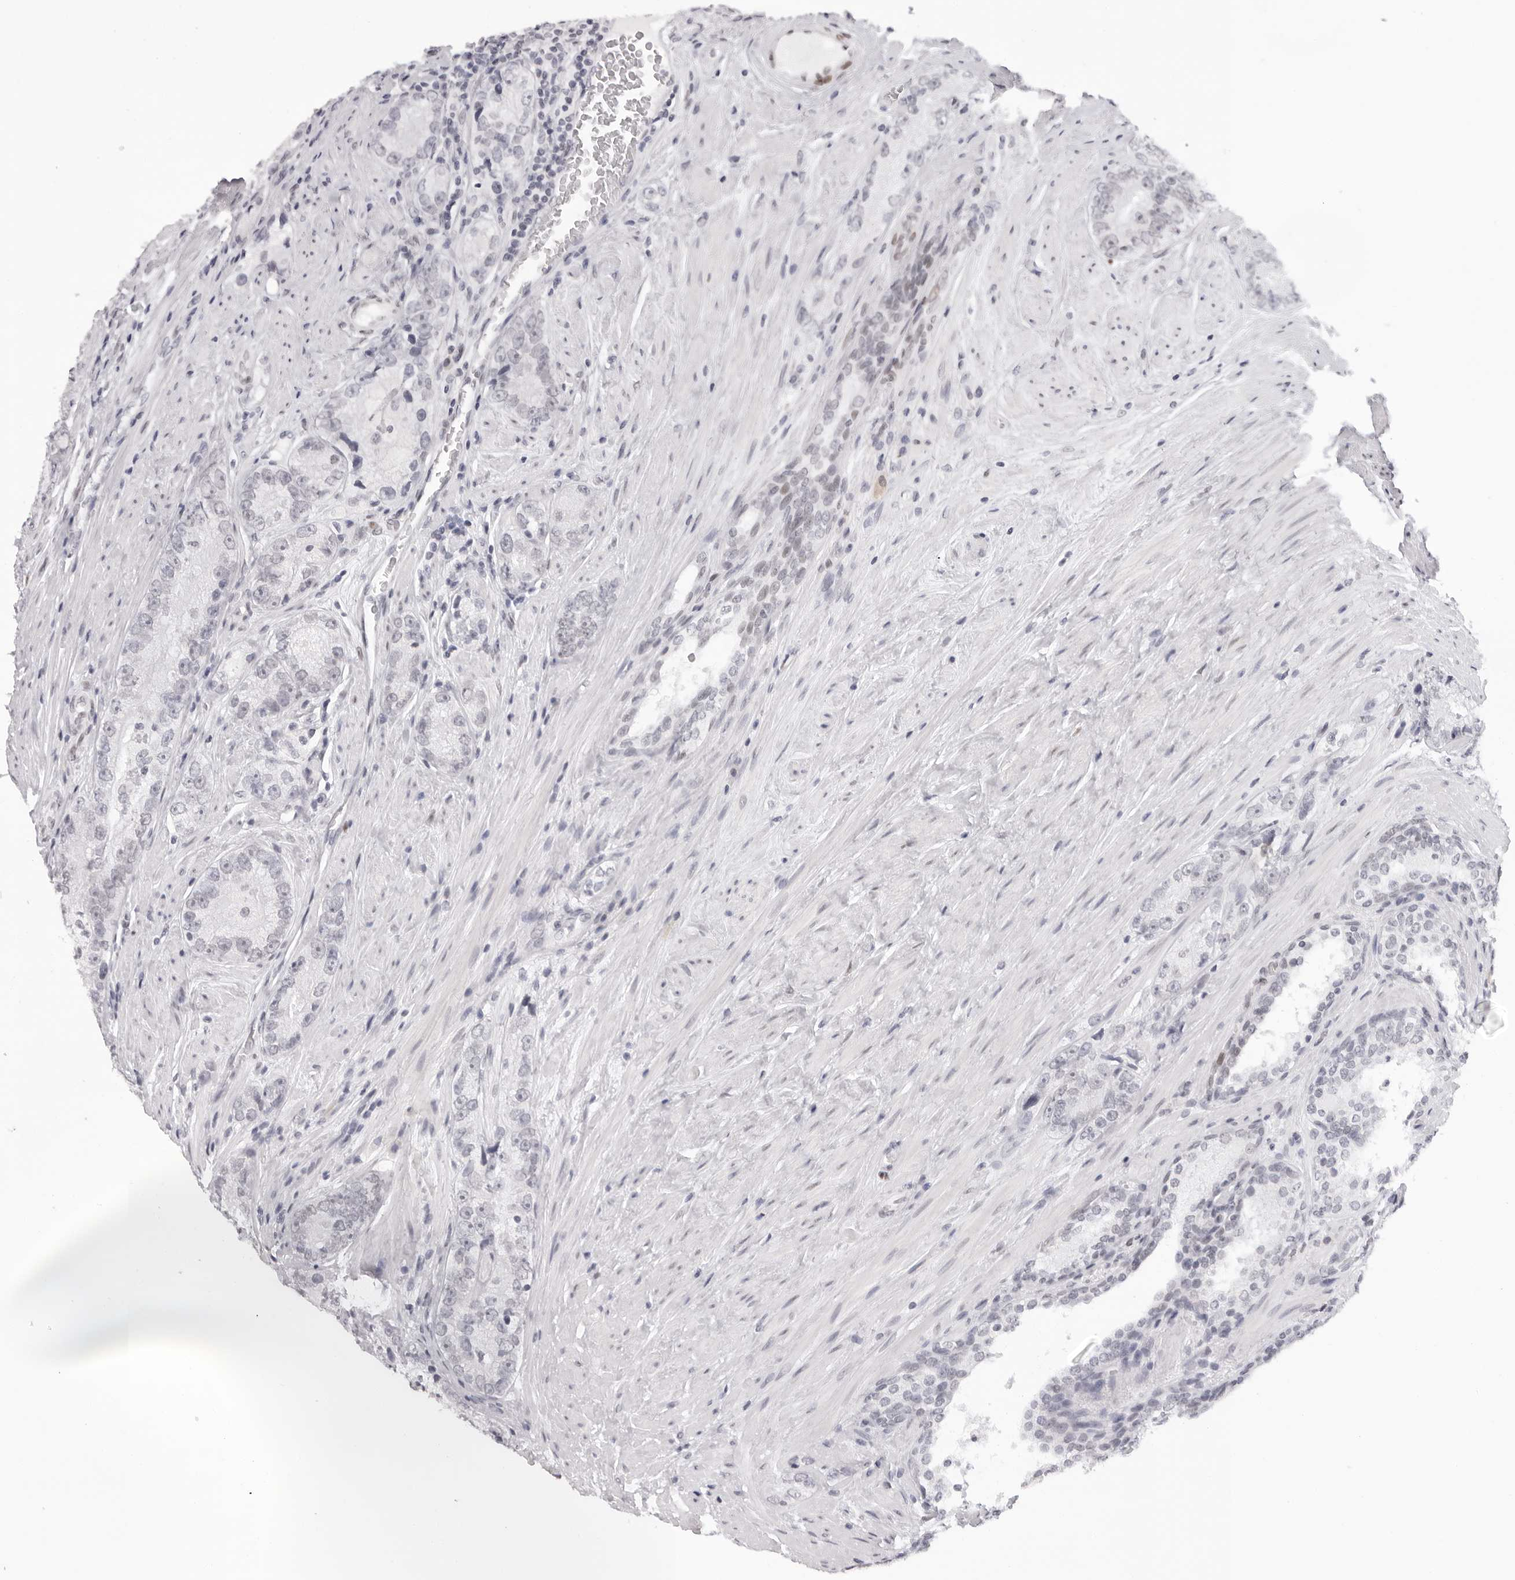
{"staining": {"intensity": "negative", "quantity": "none", "location": "none"}, "tissue": "prostate cancer", "cell_type": "Tumor cells", "image_type": "cancer", "snomed": [{"axis": "morphology", "description": "Adenocarcinoma, High grade"}, {"axis": "topography", "description": "Prostate"}], "caption": "An immunohistochemistry (IHC) image of prostate cancer is shown. There is no staining in tumor cells of prostate cancer.", "gene": "MAFK", "patient": {"sex": "male", "age": 56}}